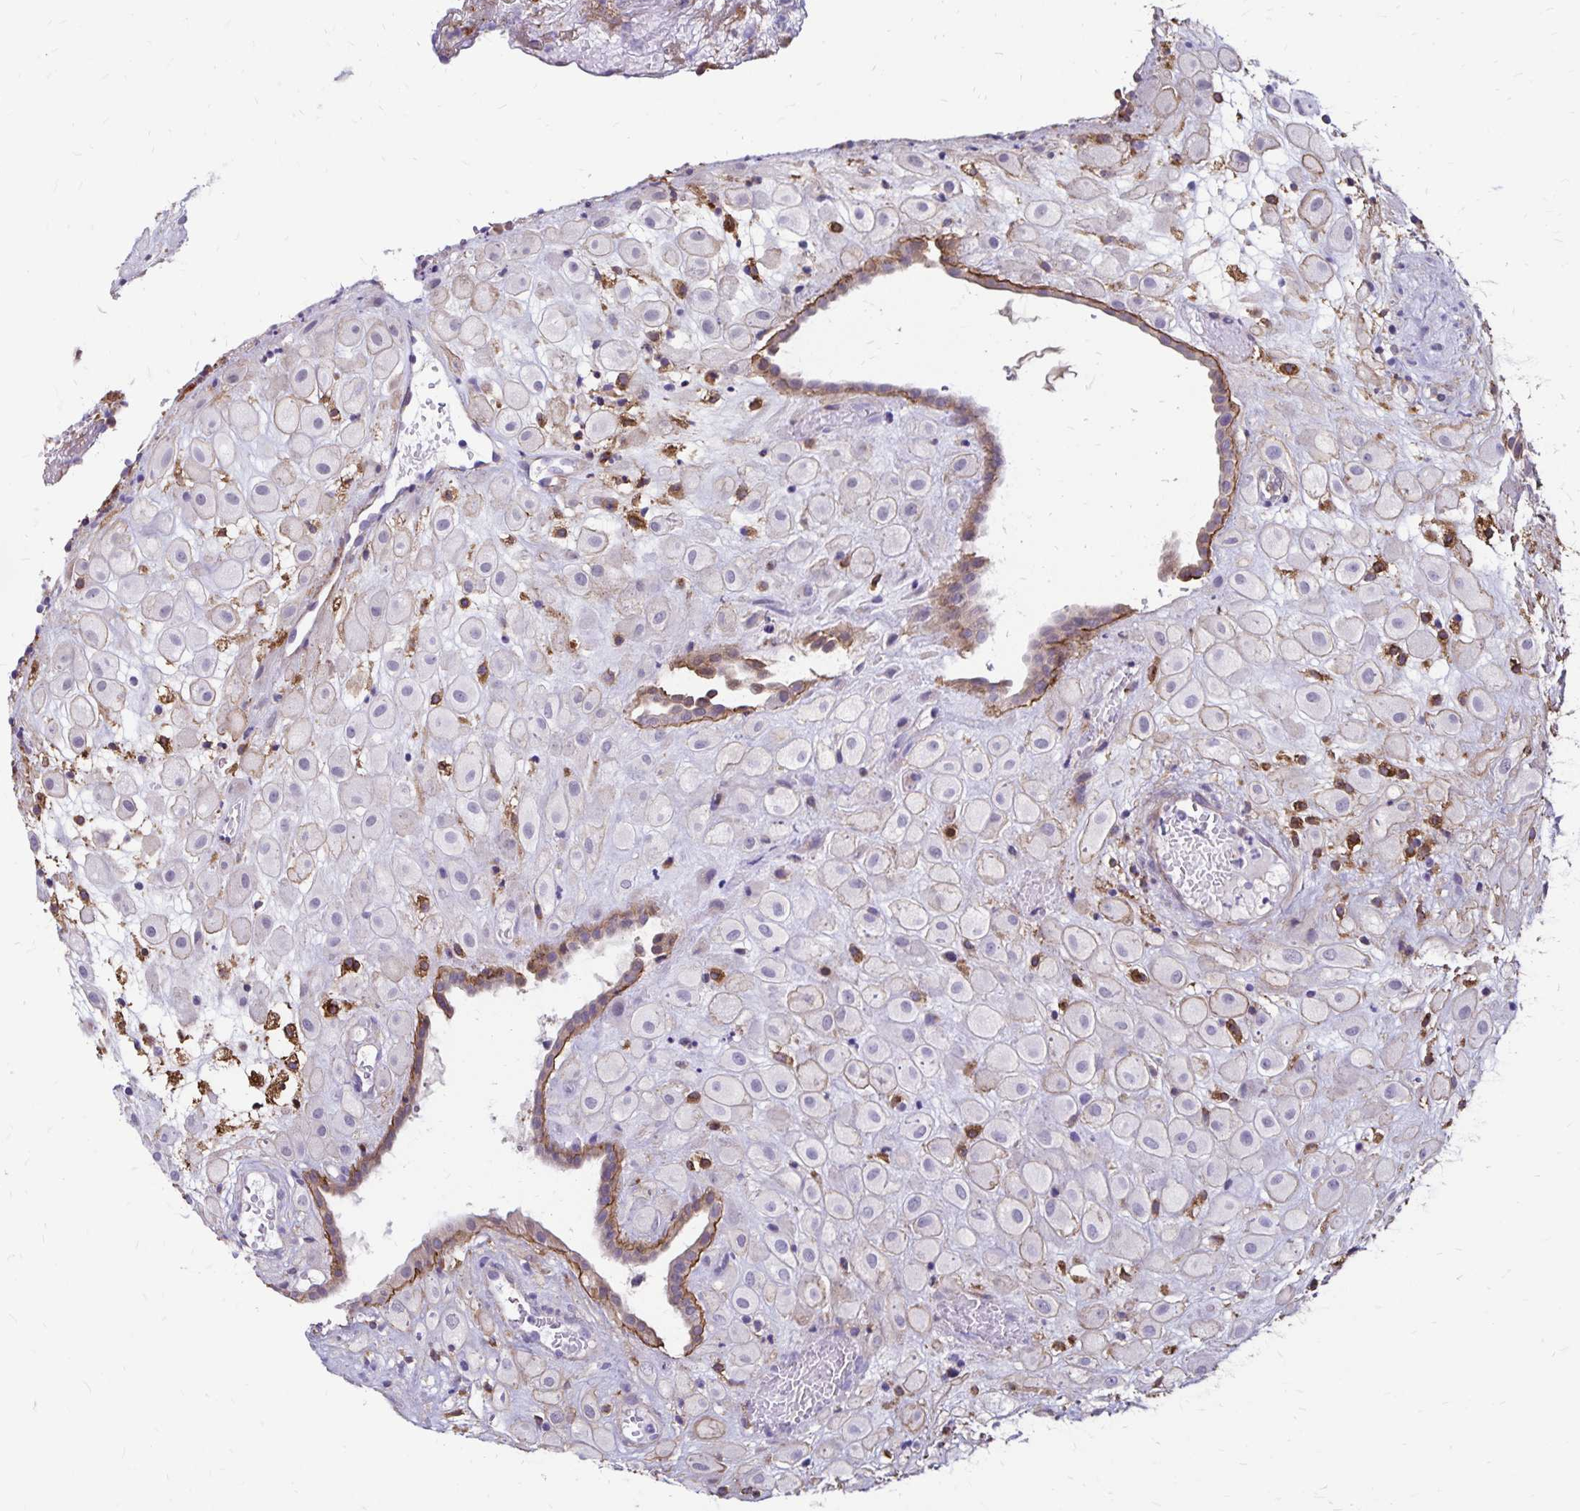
{"staining": {"intensity": "negative", "quantity": "none", "location": "none"}, "tissue": "placenta", "cell_type": "Decidual cells", "image_type": "normal", "snomed": [{"axis": "morphology", "description": "Normal tissue, NOS"}, {"axis": "topography", "description": "Placenta"}], "caption": "Decidual cells show no significant staining in normal placenta. The staining was performed using DAB to visualize the protein expression in brown, while the nuclei were stained in blue with hematoxylin (Magnification: 20x).", "gene": "TNS3", "patient": {"sex": "female", "age": 24}}